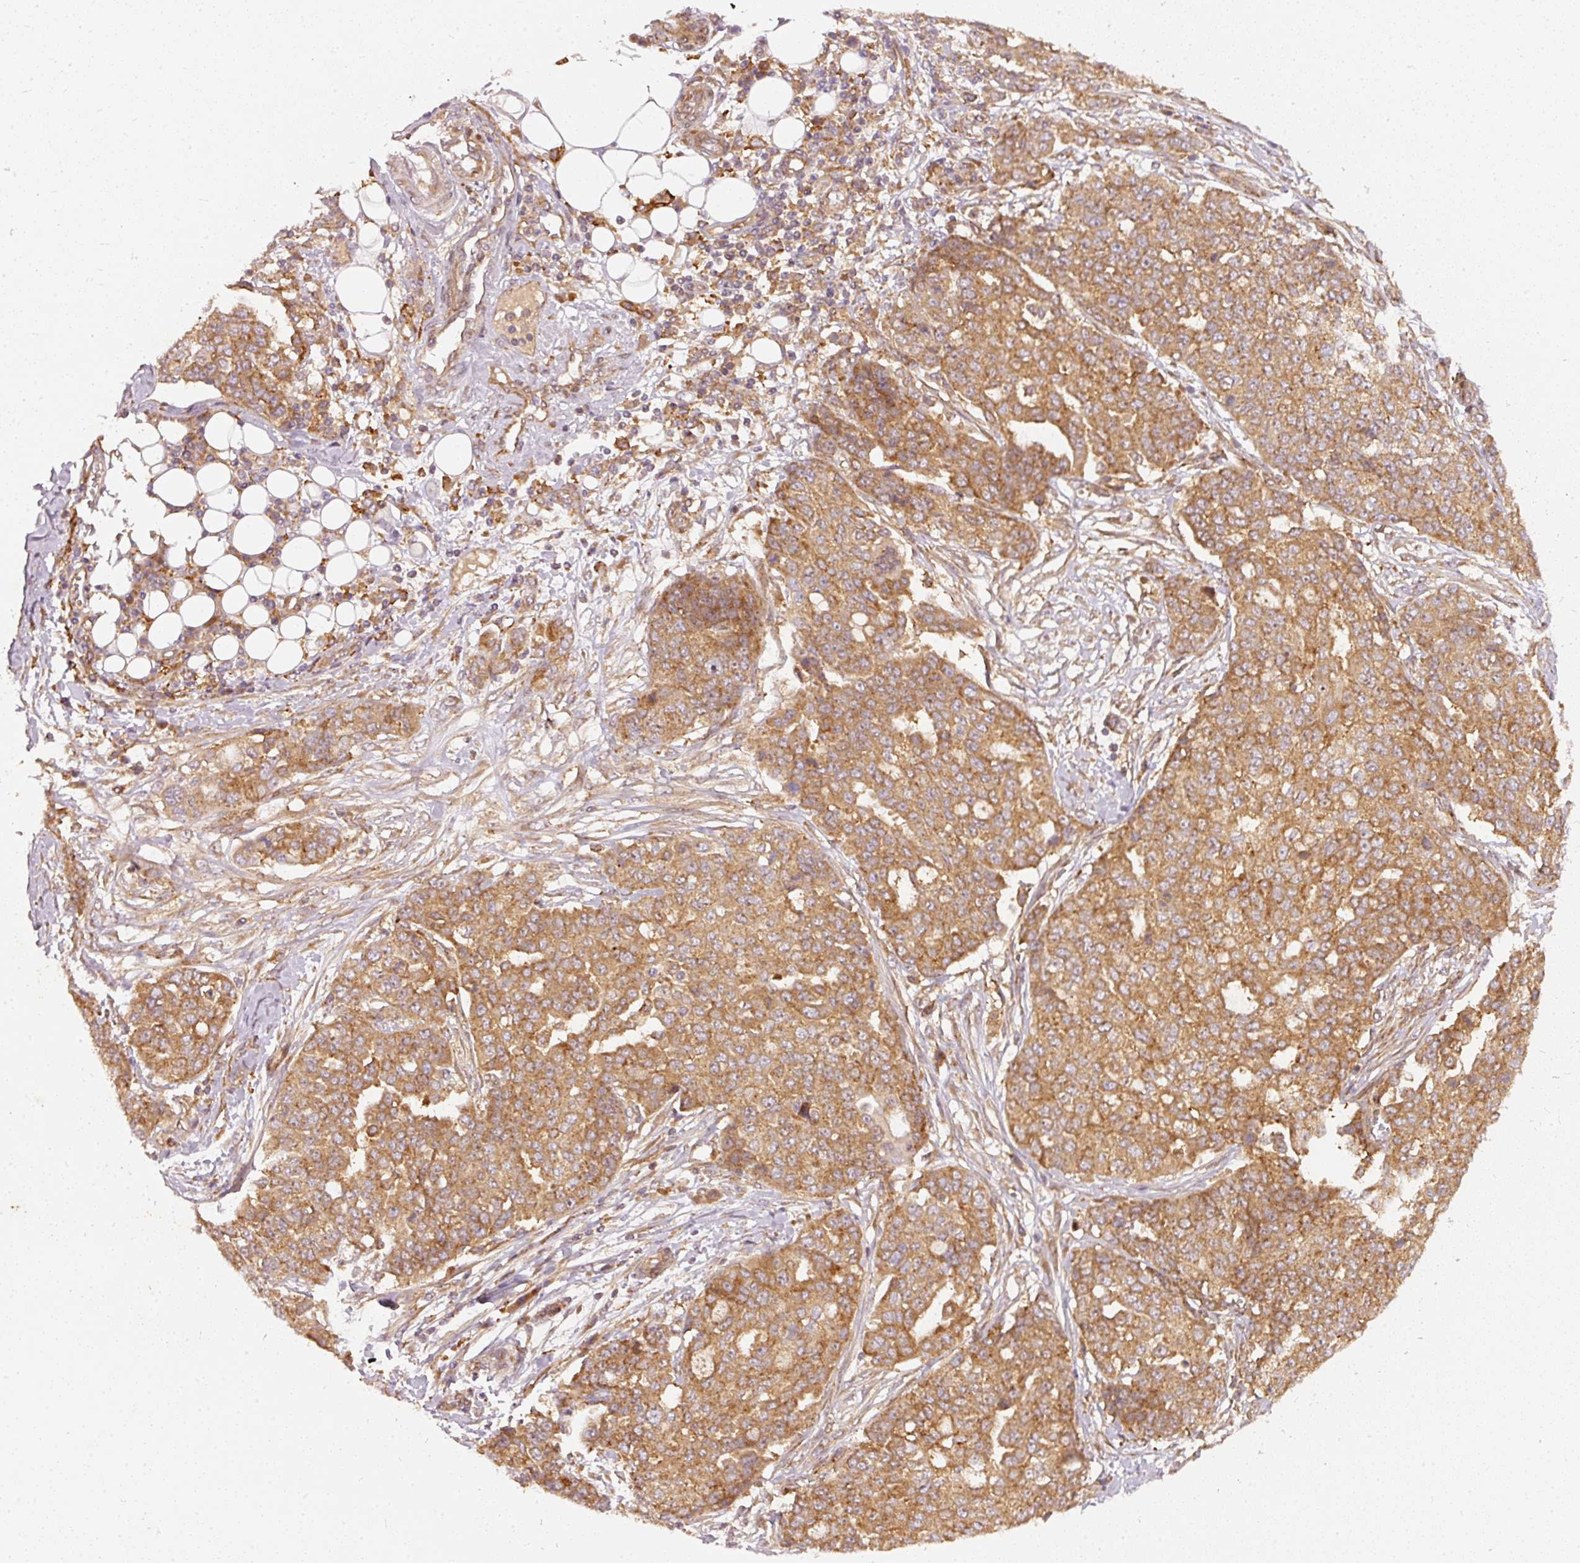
{"staining": {"intensity": "moderate", "quantity": ">75%", "location": "cytoplasmic/membranous"}, "tissue": "ovarian cancer", "cell_type": "Tumor cells", "image_type": "cancer", "snomed": [{"axis": "morphology", "description": "Cystadenocarcinoma, serous, NOS"}, {"axis": "topography", "description": "Soft tissue"}, {"axis": "topography", "description": "Ovary"}], "caption": "Tumor cells demonstrate medium levels of moderate cytoplasmic/membranous expression in about >75% of cells in serous cystadenocarcinoma (ovarian).", "gene": "ZNF580", "patient": {"sex": "female", "age": 57}}